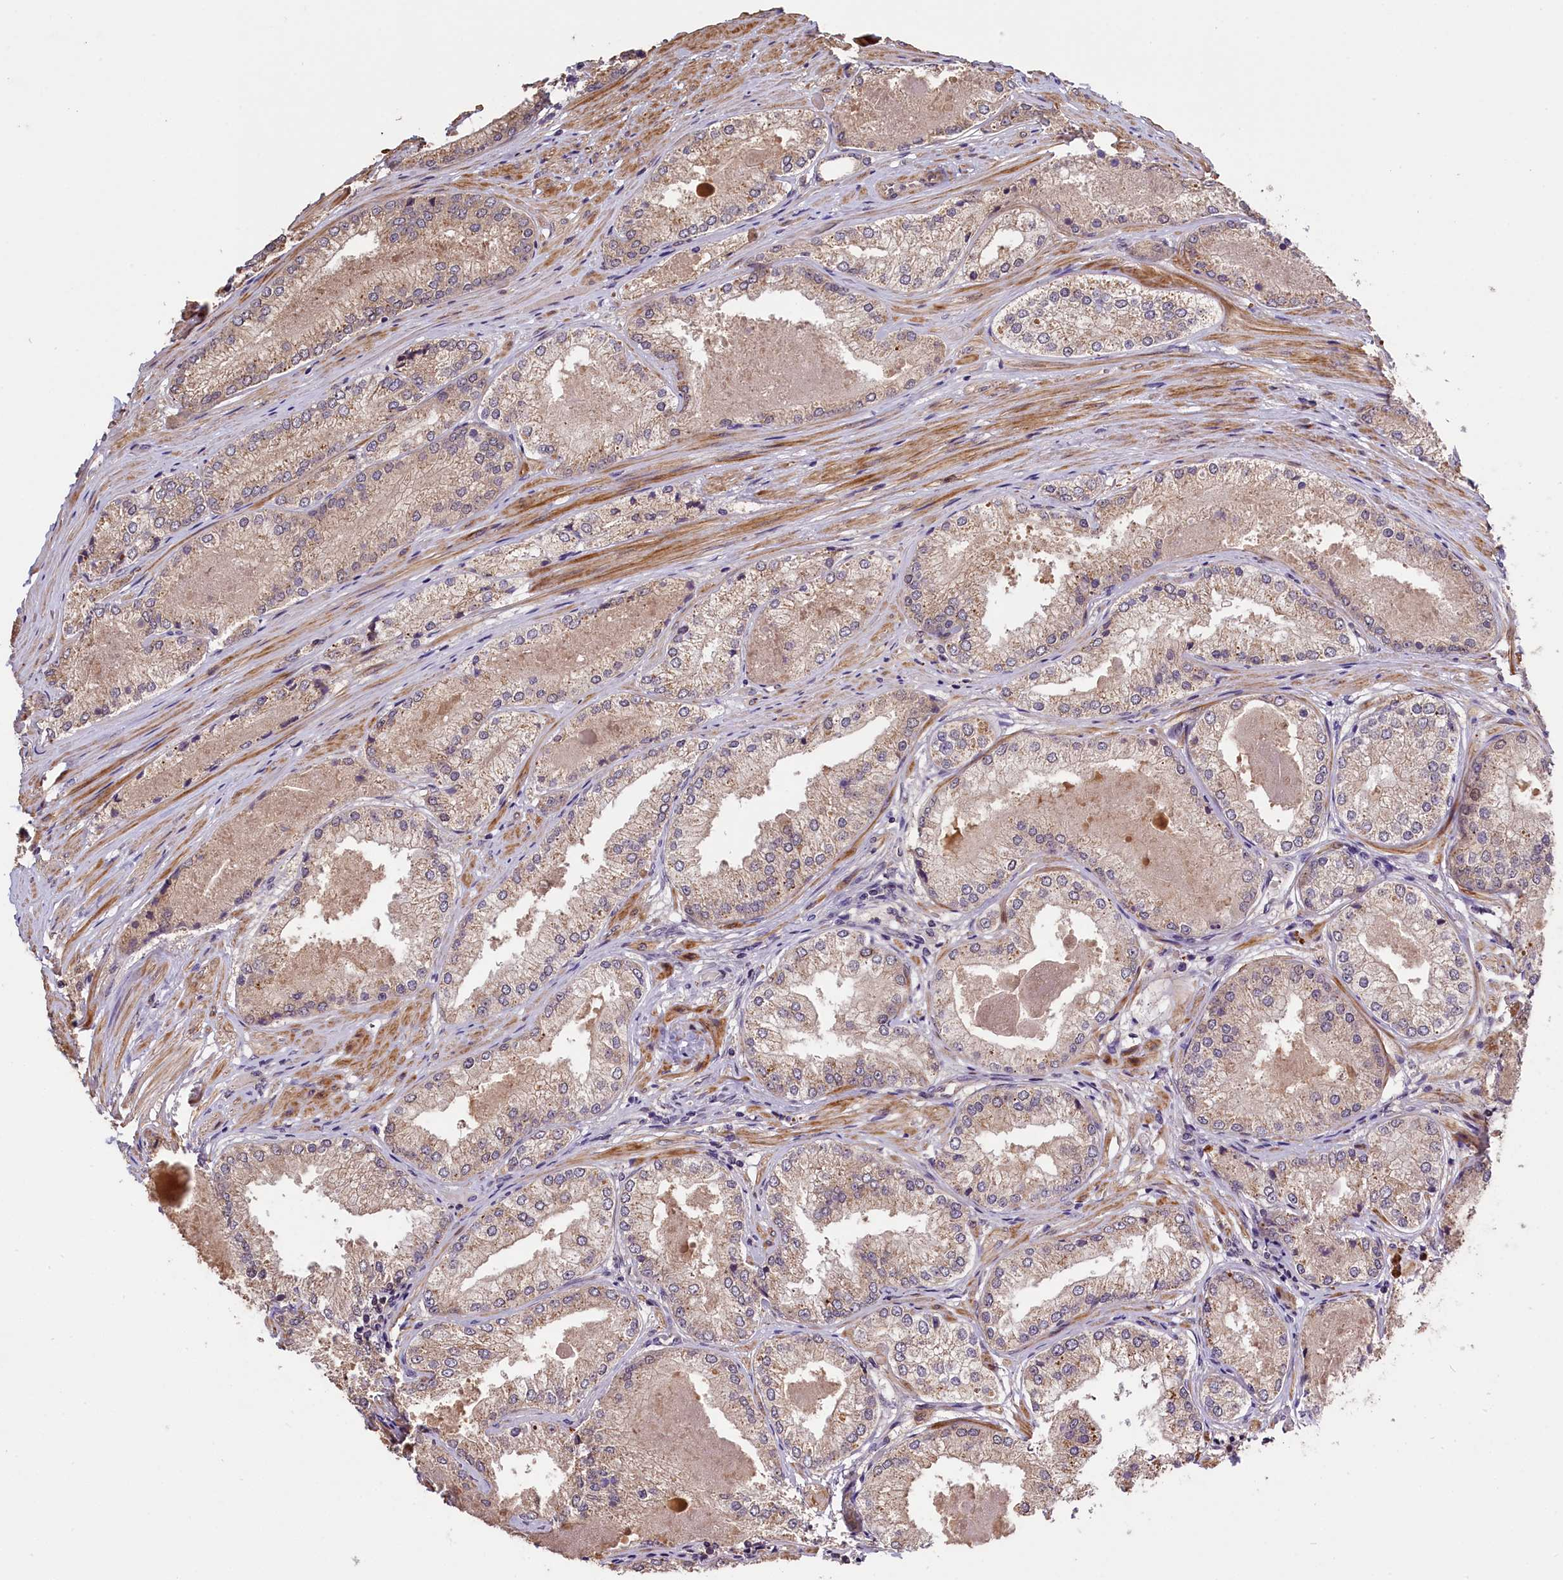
{"staining": {"intensity": "weak", "quantity": "25%-75%", "location": "cytoplasmic/membranous"}, "tissue": "prostate cancer", "cell_type": "Tumor cells", "image_type": "cancer", "snomed": [{"axis": "morphology", "description": "Adenocarcinoma, Low grade"}, {"axis": "topography", "description": "Prostate"}], "caption": "A micrograph showing weak cytoplasmic/membranous expression in about 25%-75% of tumor cells in prostate cancer, as visualized by brown immunohistochemical staining.", "gene": "DNAJB9", "patient": {"sex": "male", "age": 68}}